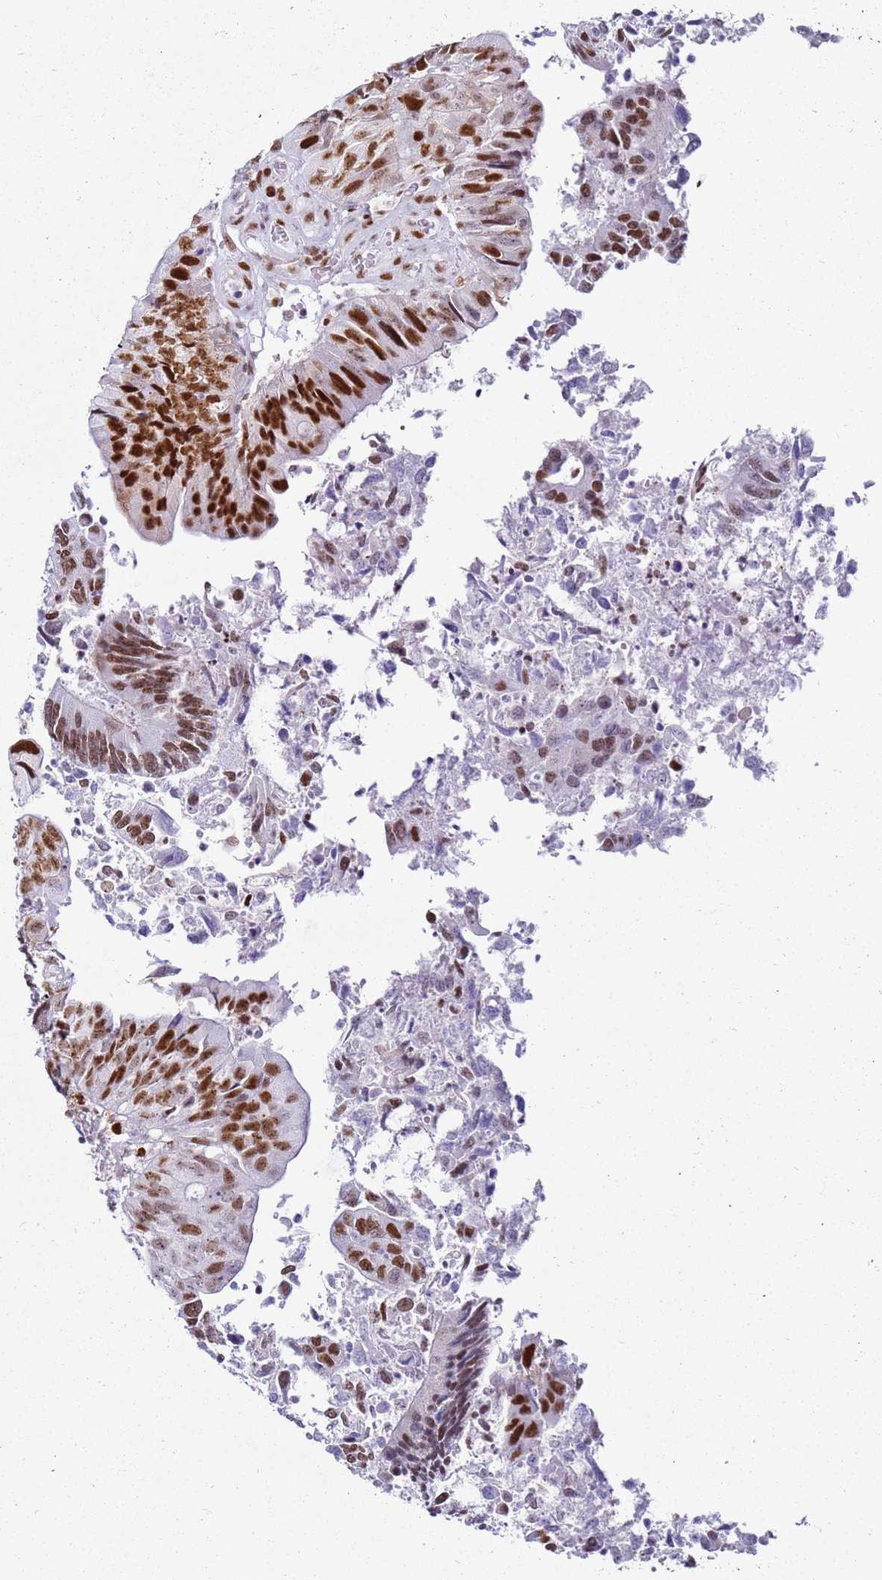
{"staining": {"intensity": "strong", "quantity": ">75%", "location": "nuclear"}, "tissue": "colorectal cancer", "cell_type": "Tumor cells", "image_type": "cancer", "snomed": [{"axis": "morphology", "description": "Adenocarcinoma, NOS"}, {"axis": "topography", "description": "Colon"}], "caption": "A brown stain highlights strong nuclear positivity of a protein in adenocarcinoma (colorectal) tumor cells.", "gene": "KPNA4", "patient": {"sex": "female", "age": 67}}